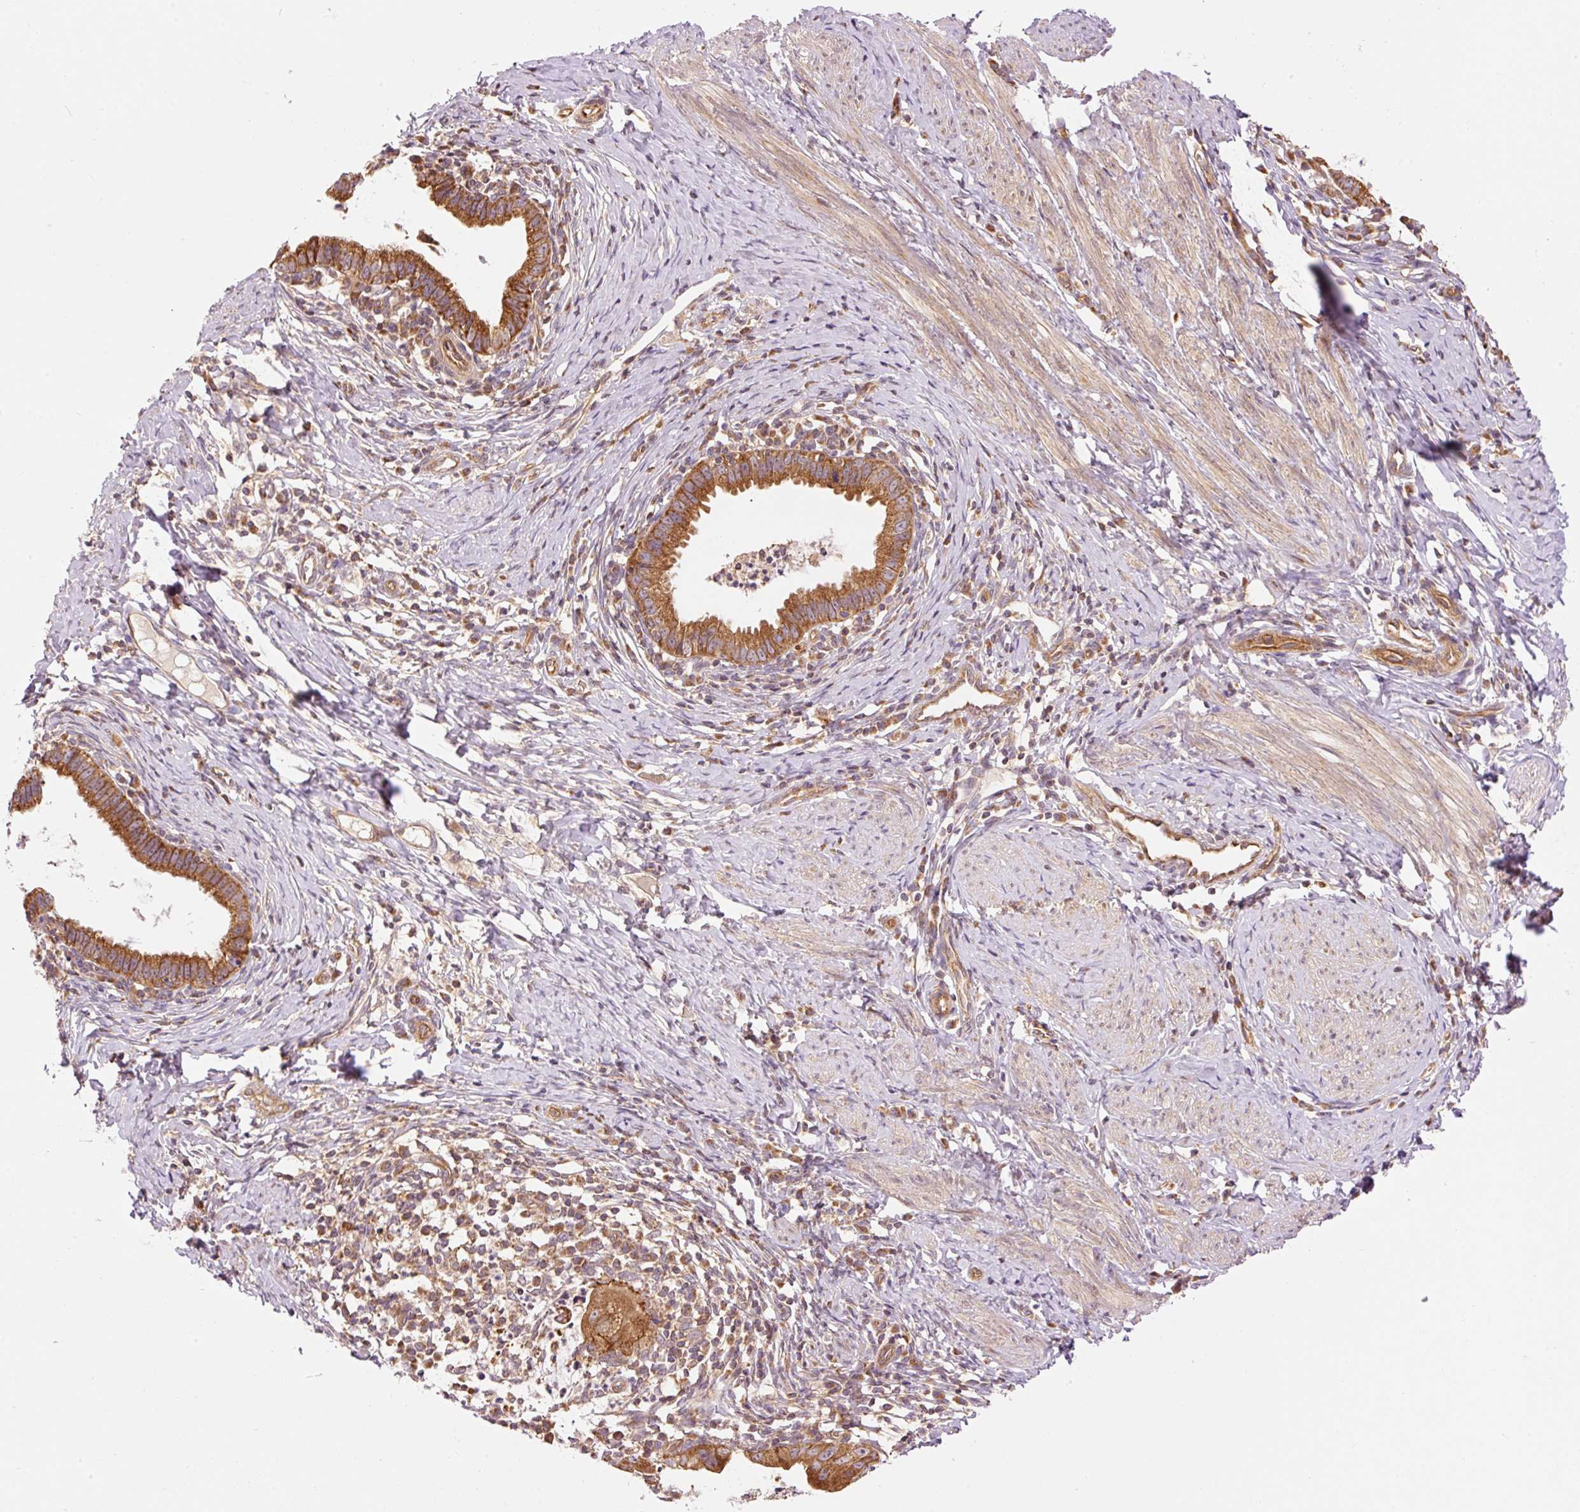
{"staining": {"intensity": "strong", "quantity": ">75%", "location": "cytoplasmic/membranous"}, "tissue": "cervical cancer", "cell_type": "Tumor cells", "image_type": "cancer", "snomed": [{"axis": "morphology", "description": "Adenocarcinoma, NOS"}, {"axis": "topography", "description": "Cervix"}], "caption": "IHC (DAB) staining of human cervical adenocarcinoma reveals strong cytoplasmic/membranous protein expression in about >75% of tumor cells. (DAB (3,3'-diaminobenzidine) IHC, brown staining for protein, blue staining for nuclei).", "gene": "ADCY4", "patient": {"sex": "female", "age": 36}}